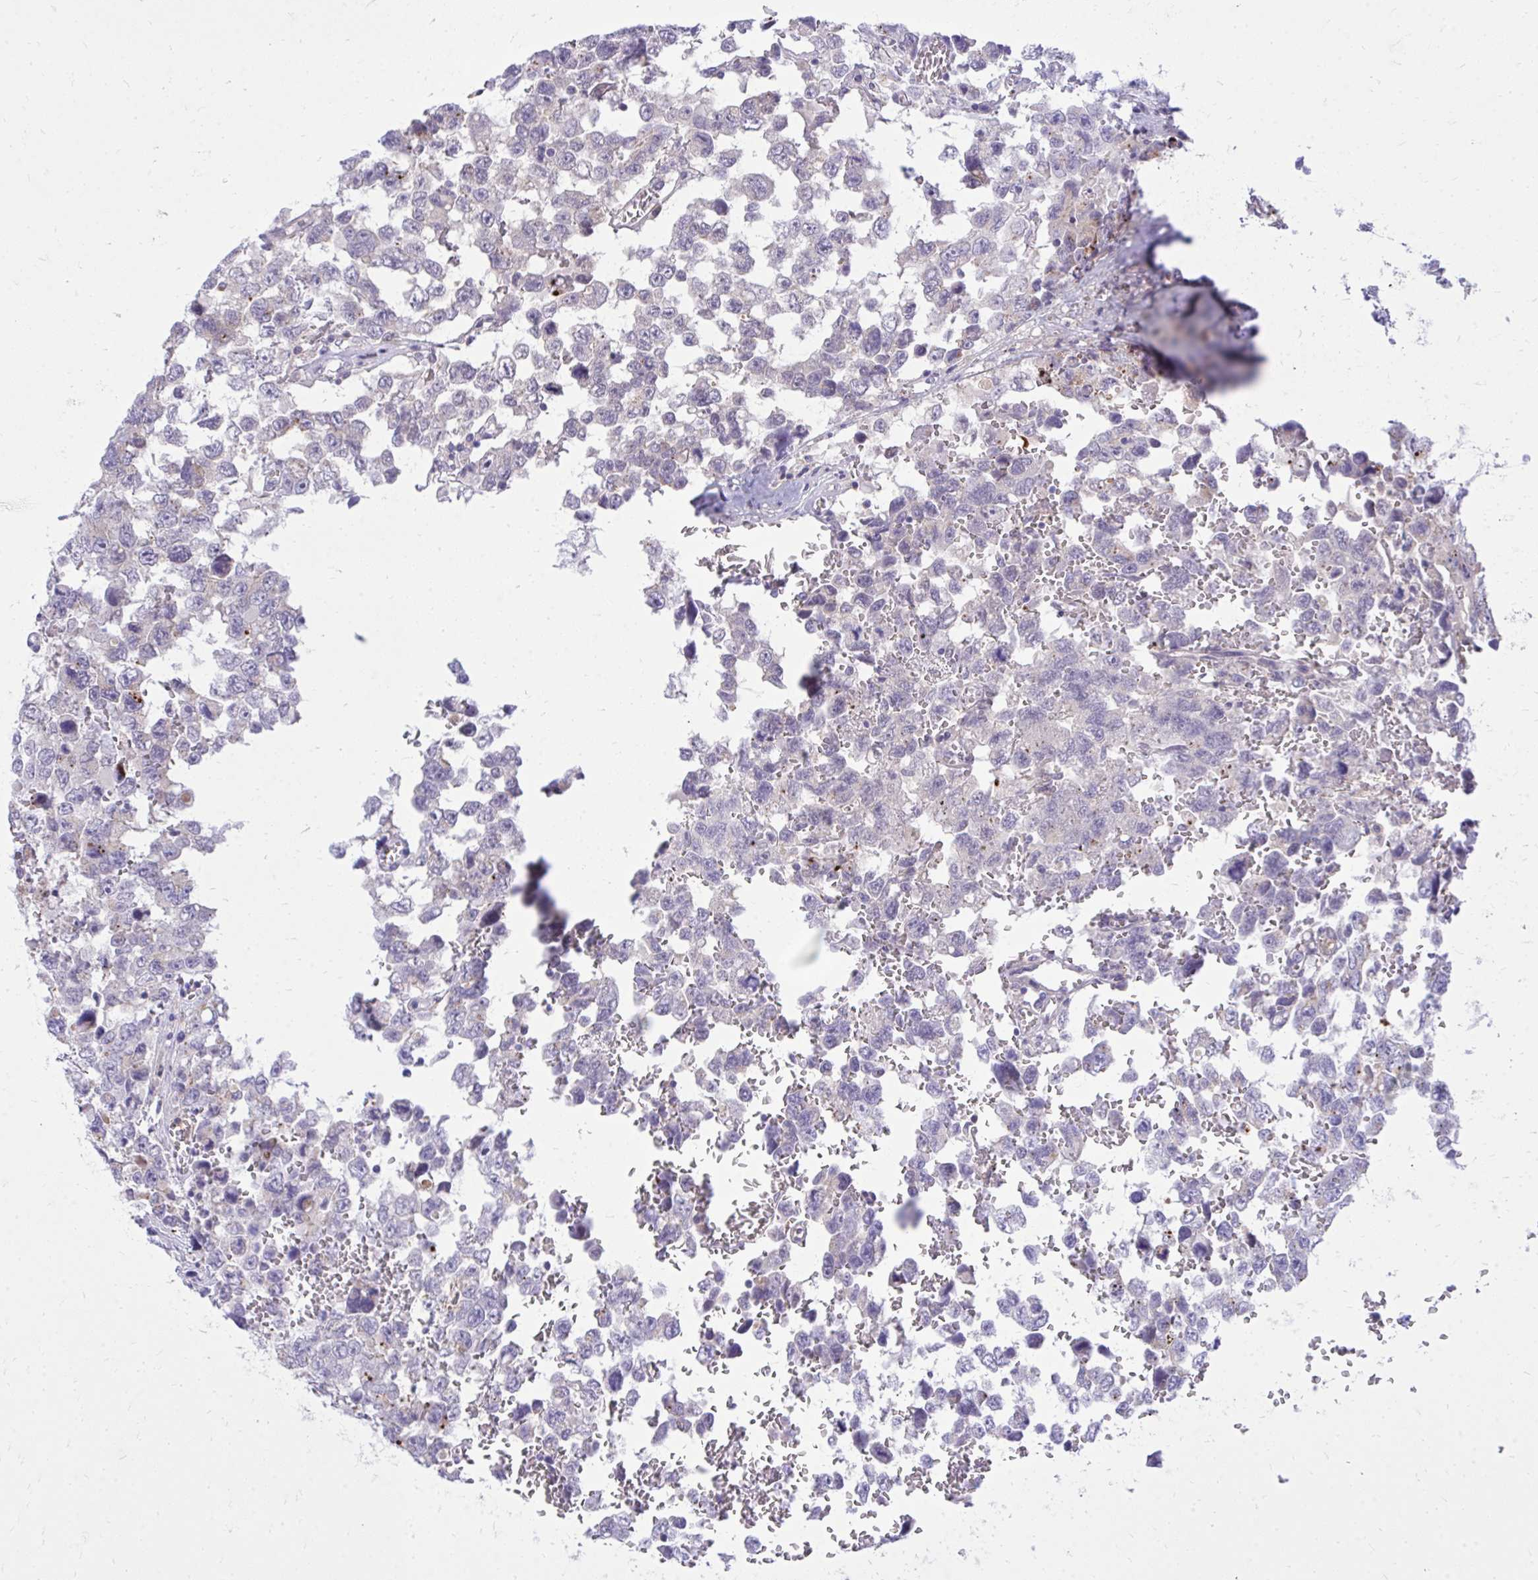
{"staining": {"intensity": "moderate", "quantity": "<25%", "location": "cytoplasmic/membranous"}, "tissue": "testis cancer", "cell_type": "Tumor cells", "image_type": "cancer", "snomed": [{"axis": "morphology", "description": "Carcinoma, Embryonal, NOS"}, {"axis": "topography", "description": "Testis"}], "caption": "Immunohistochemistry (IHC) (DAB) staining of testis cancer (embryonal carcinoma) displays moderate cytoplasmic/membranous protein positivity in about <25% of tumor cells. (Stains: DAB (3,3'-diaminobenzidine) in brown, nuclei in blue, Microscopy: brightfield microscopy at high magnification).", "gene": "TP53I11", "patient": {"sex": "male", "age": 18}}